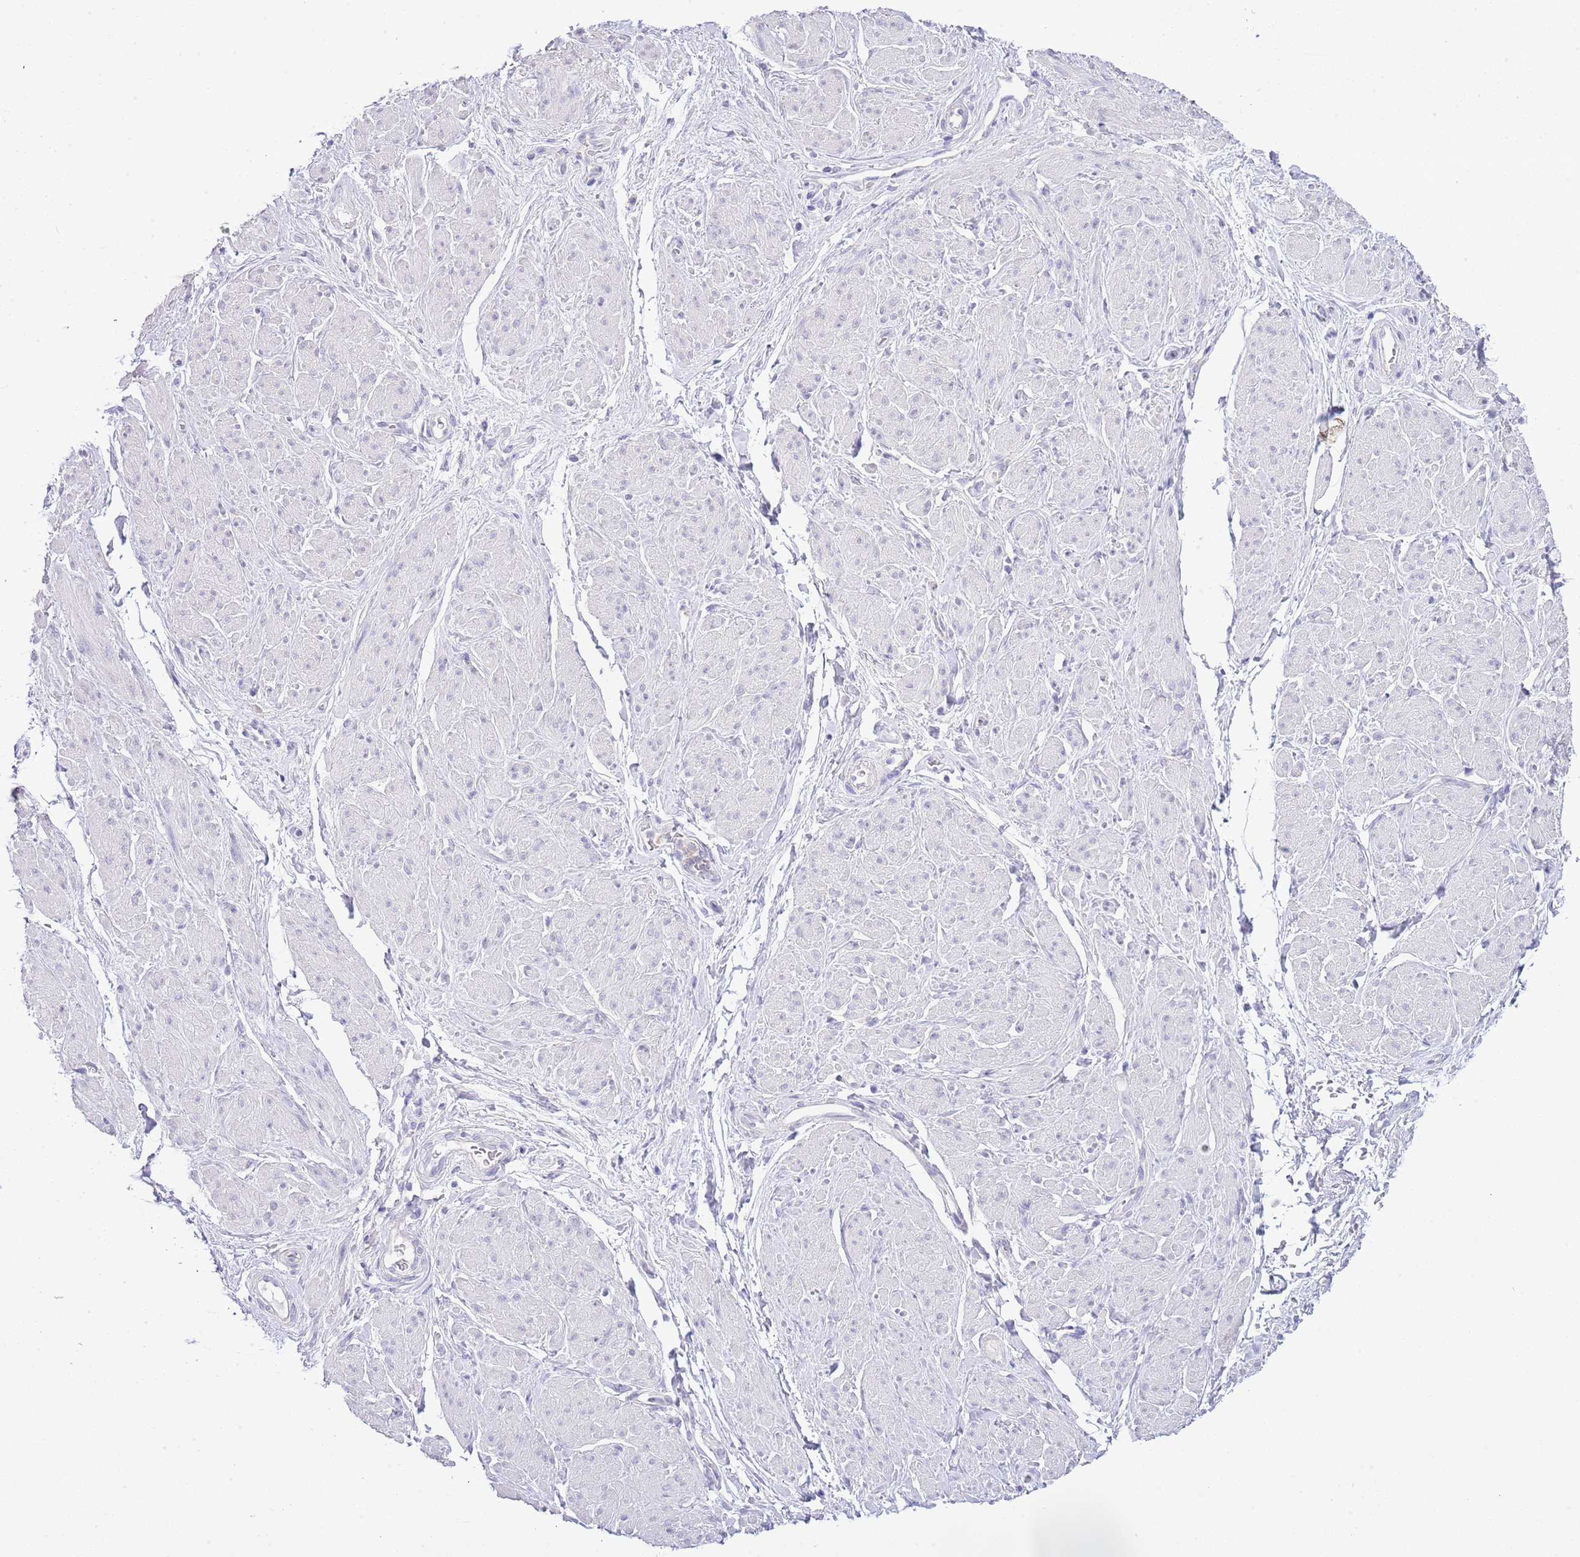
{"staining": {"intensity": "negative", "quantity": "none", "location": "none"}, "tissue": "smooth muscle", "cell_type": "Smooth muscle cells", "image_type": "normal", "snomed": [{"axis": "morphology", "description": "Normal tissue, NOS"}, {"axis": "topography", "description": "Smooth muscle"}, {"axis": "topography", "description": "Peripheral nerve tissue"}], "caption": "High power microscopy photomicrograph of an immunohistochemistry image of unremarkable smooth muscle, revealing no significant staining in smooth muscle cells.", "gene": "OR2Z1", "patient": {"sex": "male", "age": 69}}